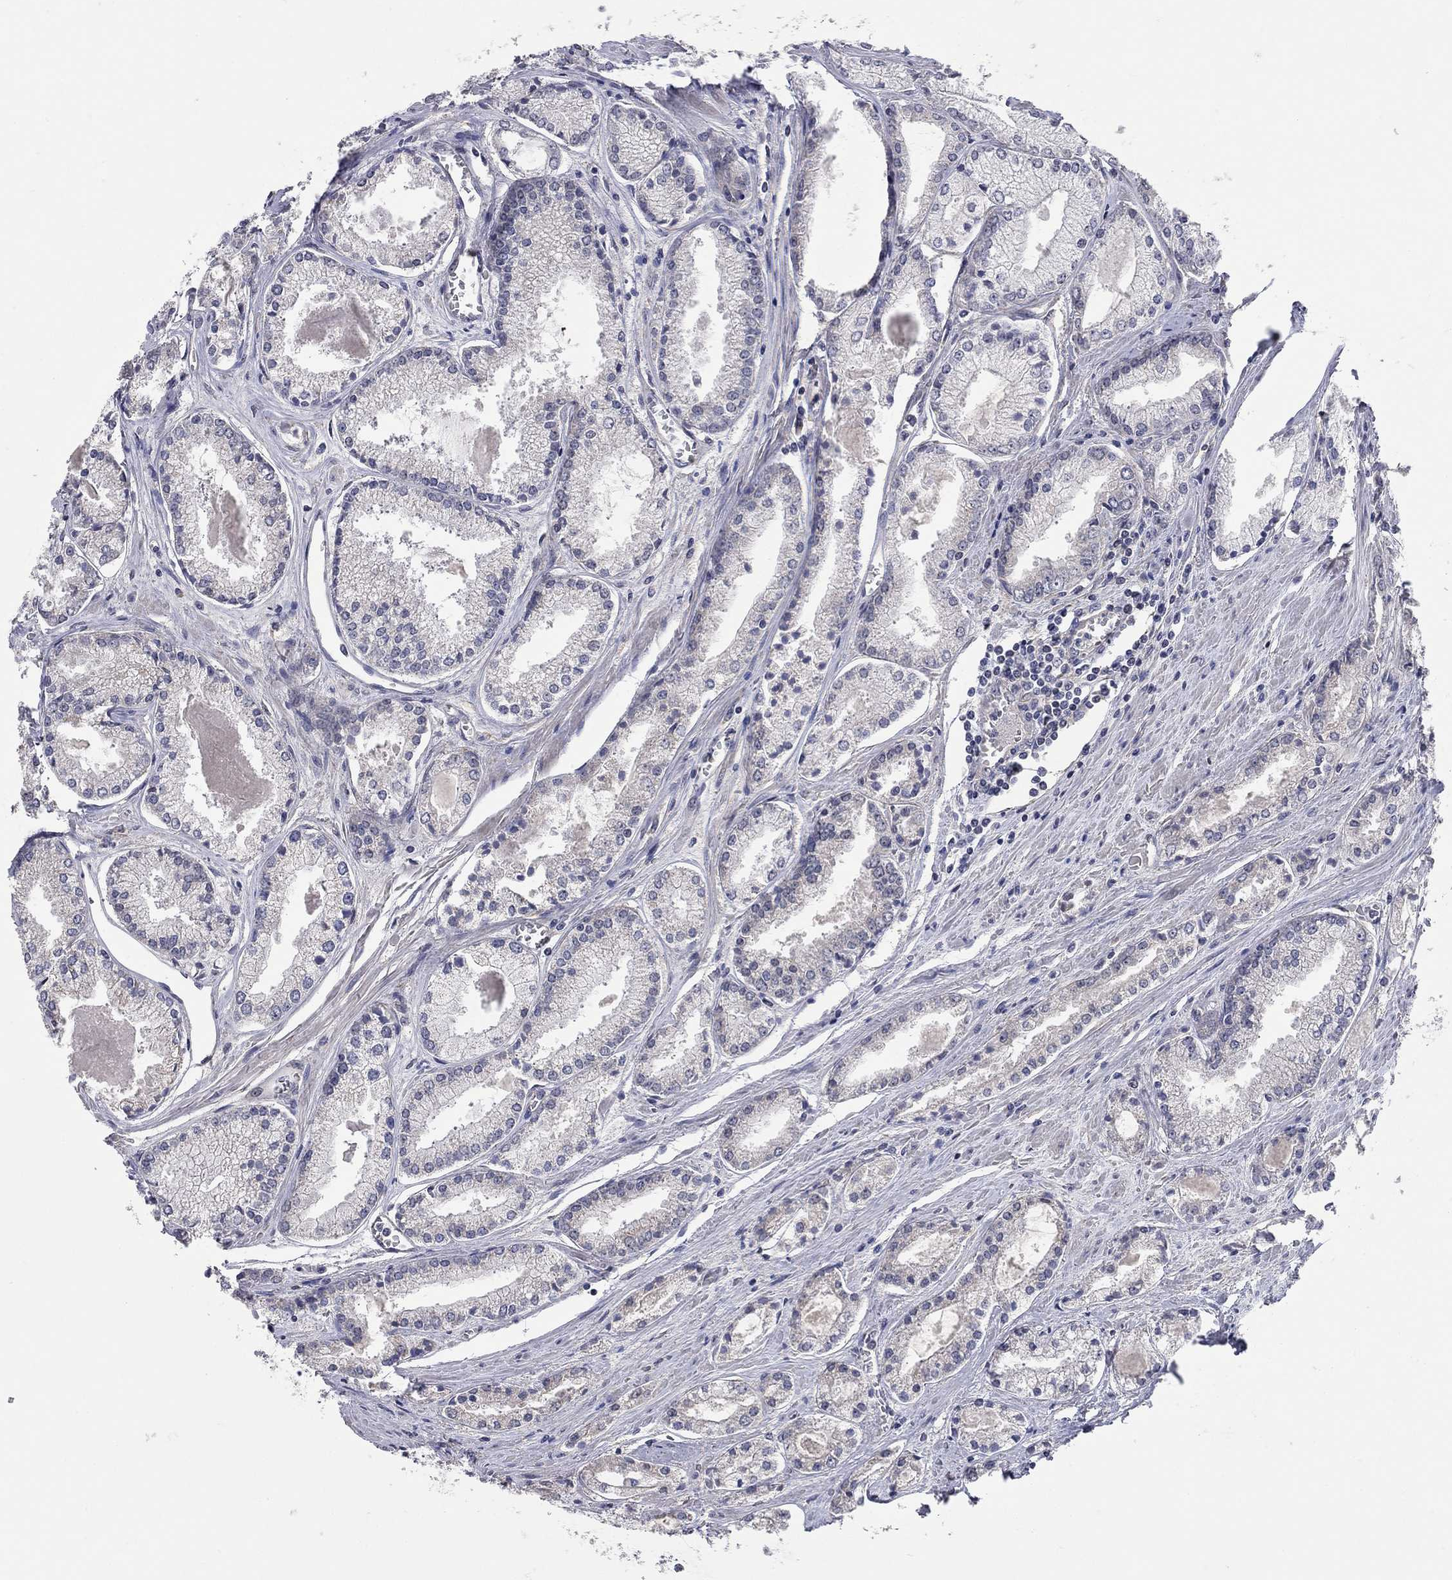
{"staining": {"intensity": "negative", "quantity": "none", "location": "none"}, "tissue": "prostate cancer", "cell_type": "Tumor cells", "image_type": "cancer", "snomed": [{"axis": "morphology", "description": "Adenocarcinoma, NOS"}, {"axis": "topography", "description": "Prostate"}], "caption": "A high-resolution micrograph shows immunohistochemistry (IHC) staining of prostate adenocarcinoma, which displays no significant positivity in tumor cells.", "gene": "WASF3", "patient": {"sex": "male", "age": 72}}